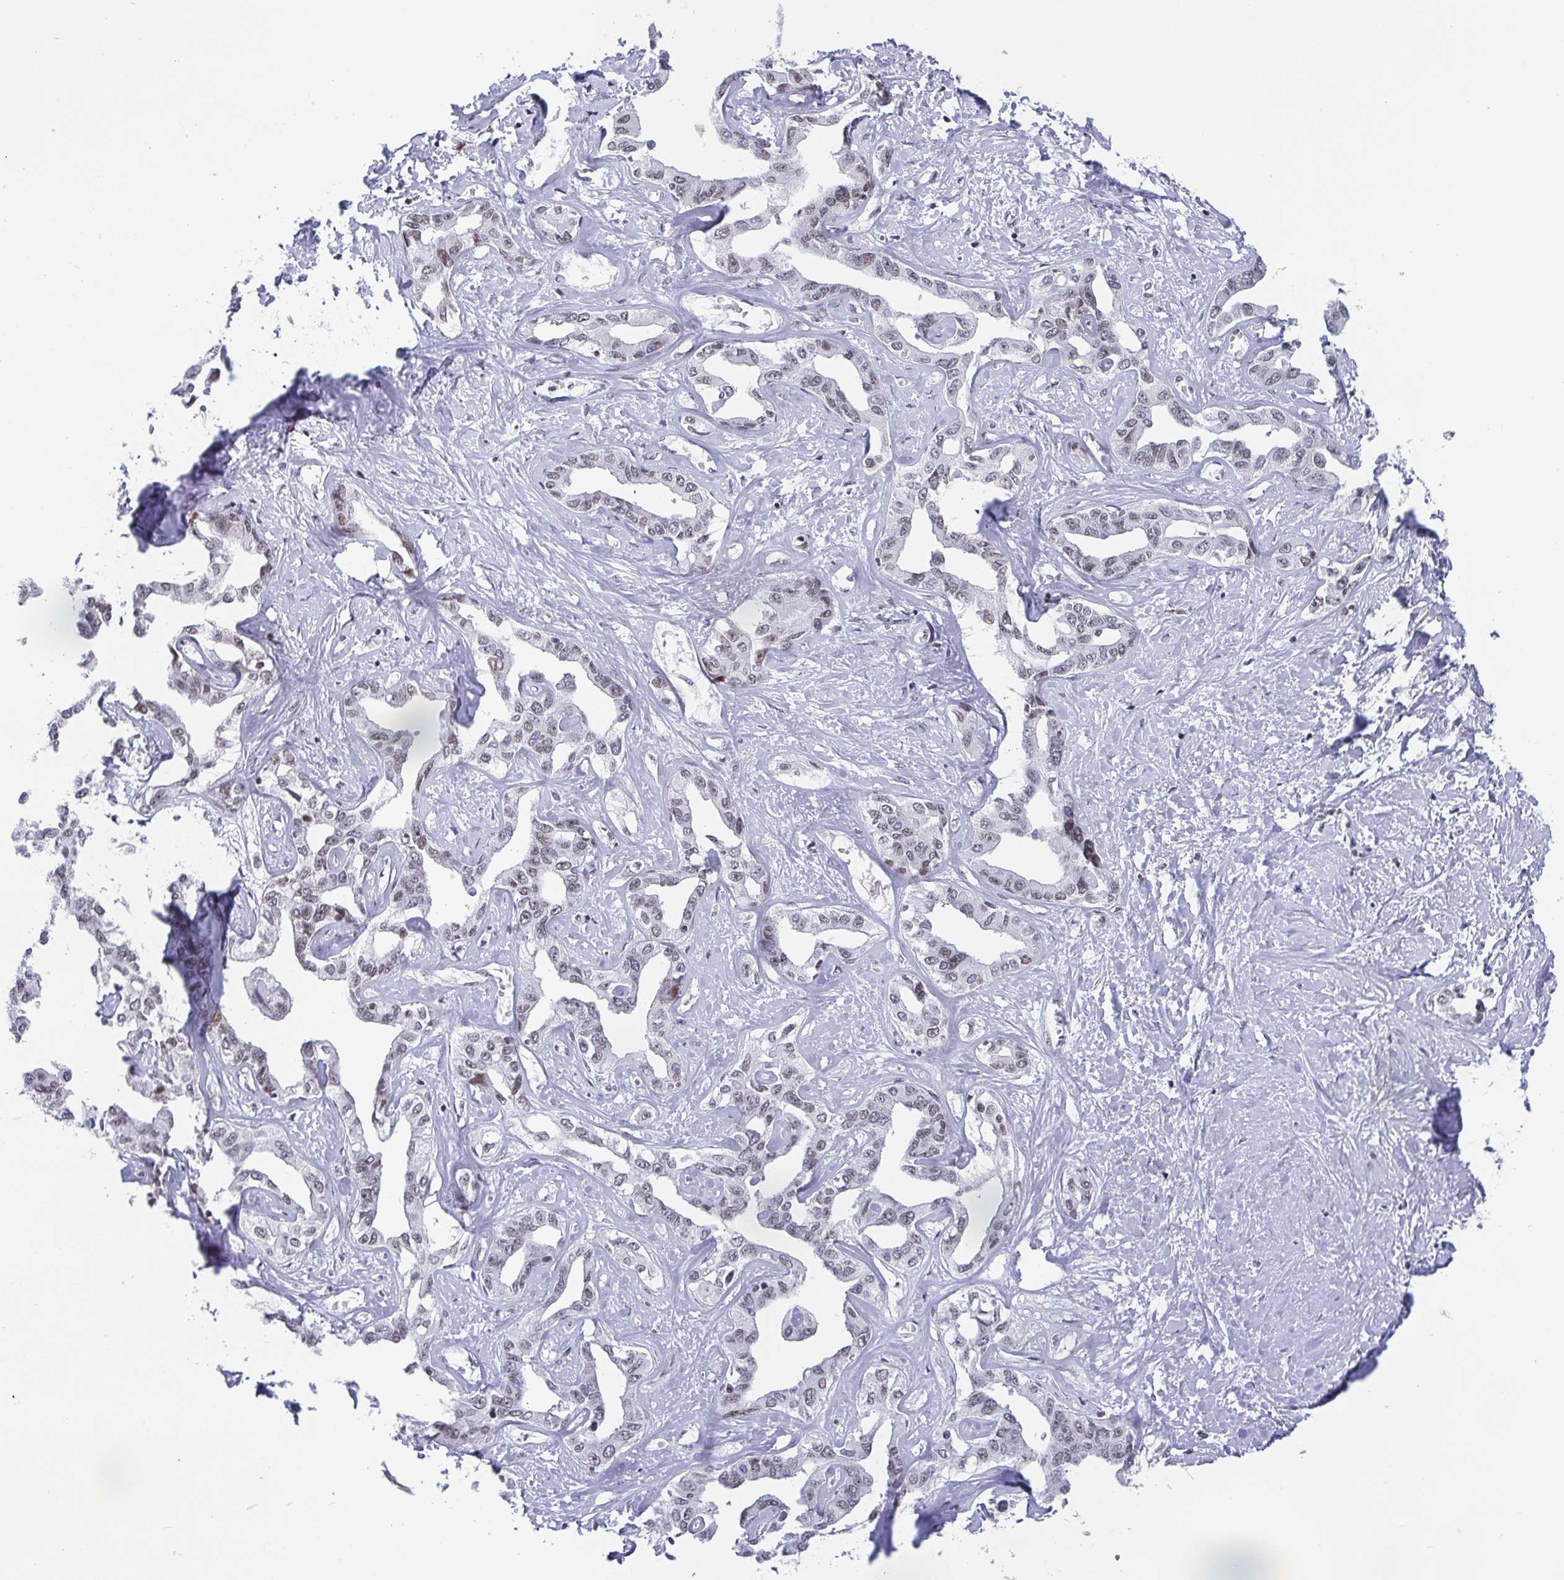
{"staining": {"intensity": "weak", "quantity": "25%-75%", "location": "nuclear"}, "tissue": "liver cancer", "cell_type": "Tumor cells", "image_type": "cancer", "snomed": [{"axis": "morphology", "description": "Cholangiocarcinoma"}, {"axis": "topography", "description": "Liver"}], "caption": "IHC of human liver cancer shows low levels of weak nuclear positivity in about 25%-75% of tumor cells. (IHC, brightfield microscopy, high magnification).", "gene": "CTCF", "patient": {"sex": "male", "age": 59}}